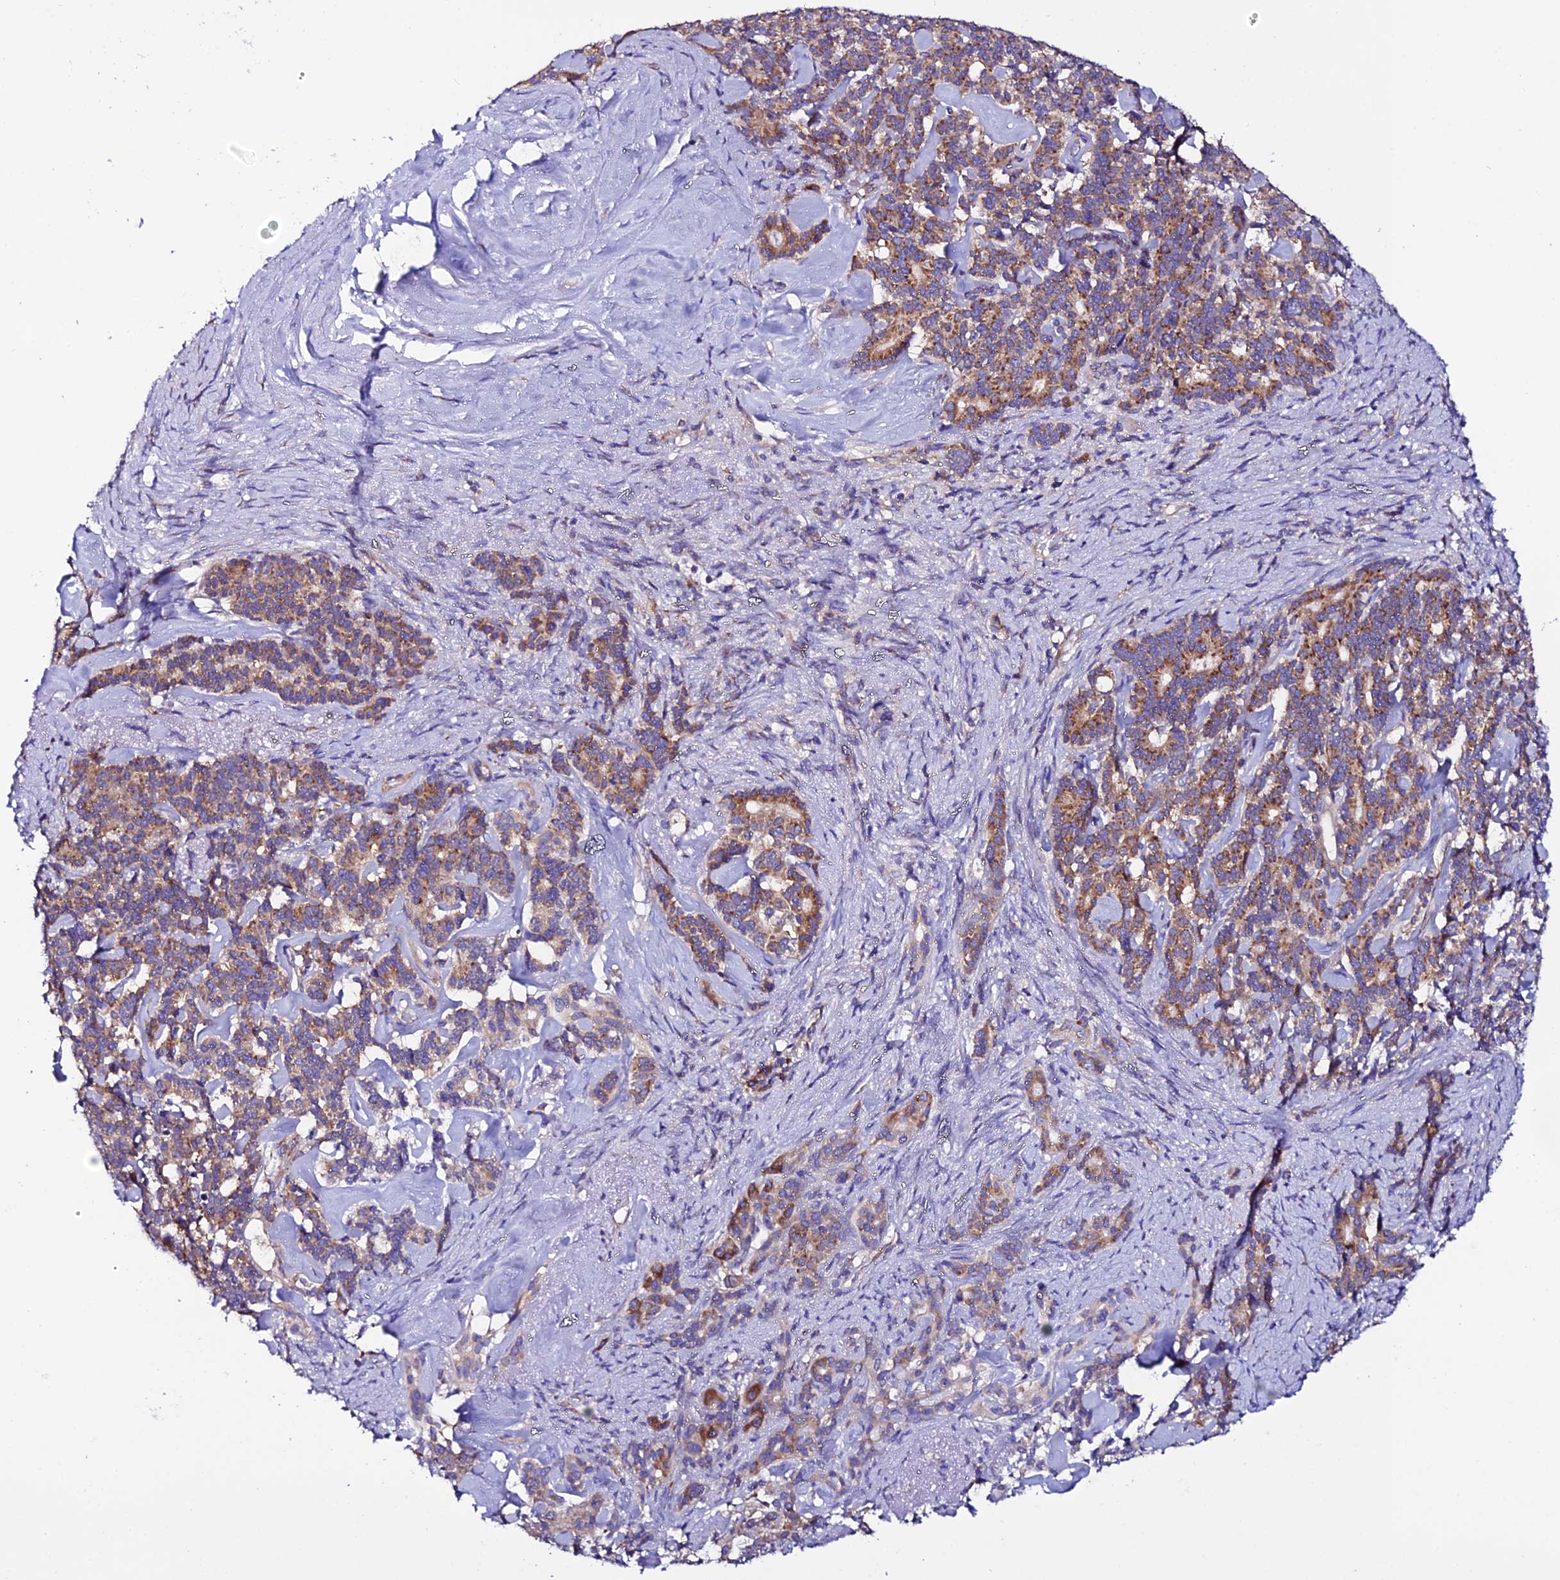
{"staining": {"intensity": "moderate", "quantity": ">75%", "location": "cytoplasmic/membranous"}, "tissue": "pancreatic cancer", "cell_type": "Tumor cells", "image_type": "cancer", "snomed": [{"axis": "morphology", "description": "Adenocarcinoma, NOS"}, {"axis": "topography", "description": "Pancreas"}], "caption": "The histopathology image reveals staining of pancreatic adenocarcinoma, revealing moderate cytoplasmic/membranous protein positivity (brown color) within tumor cells. (DAB IHC with brightfield microscopy, high magnification).", "gene": "EEF1G", "patient": {"sex": "female", "age": 74}}